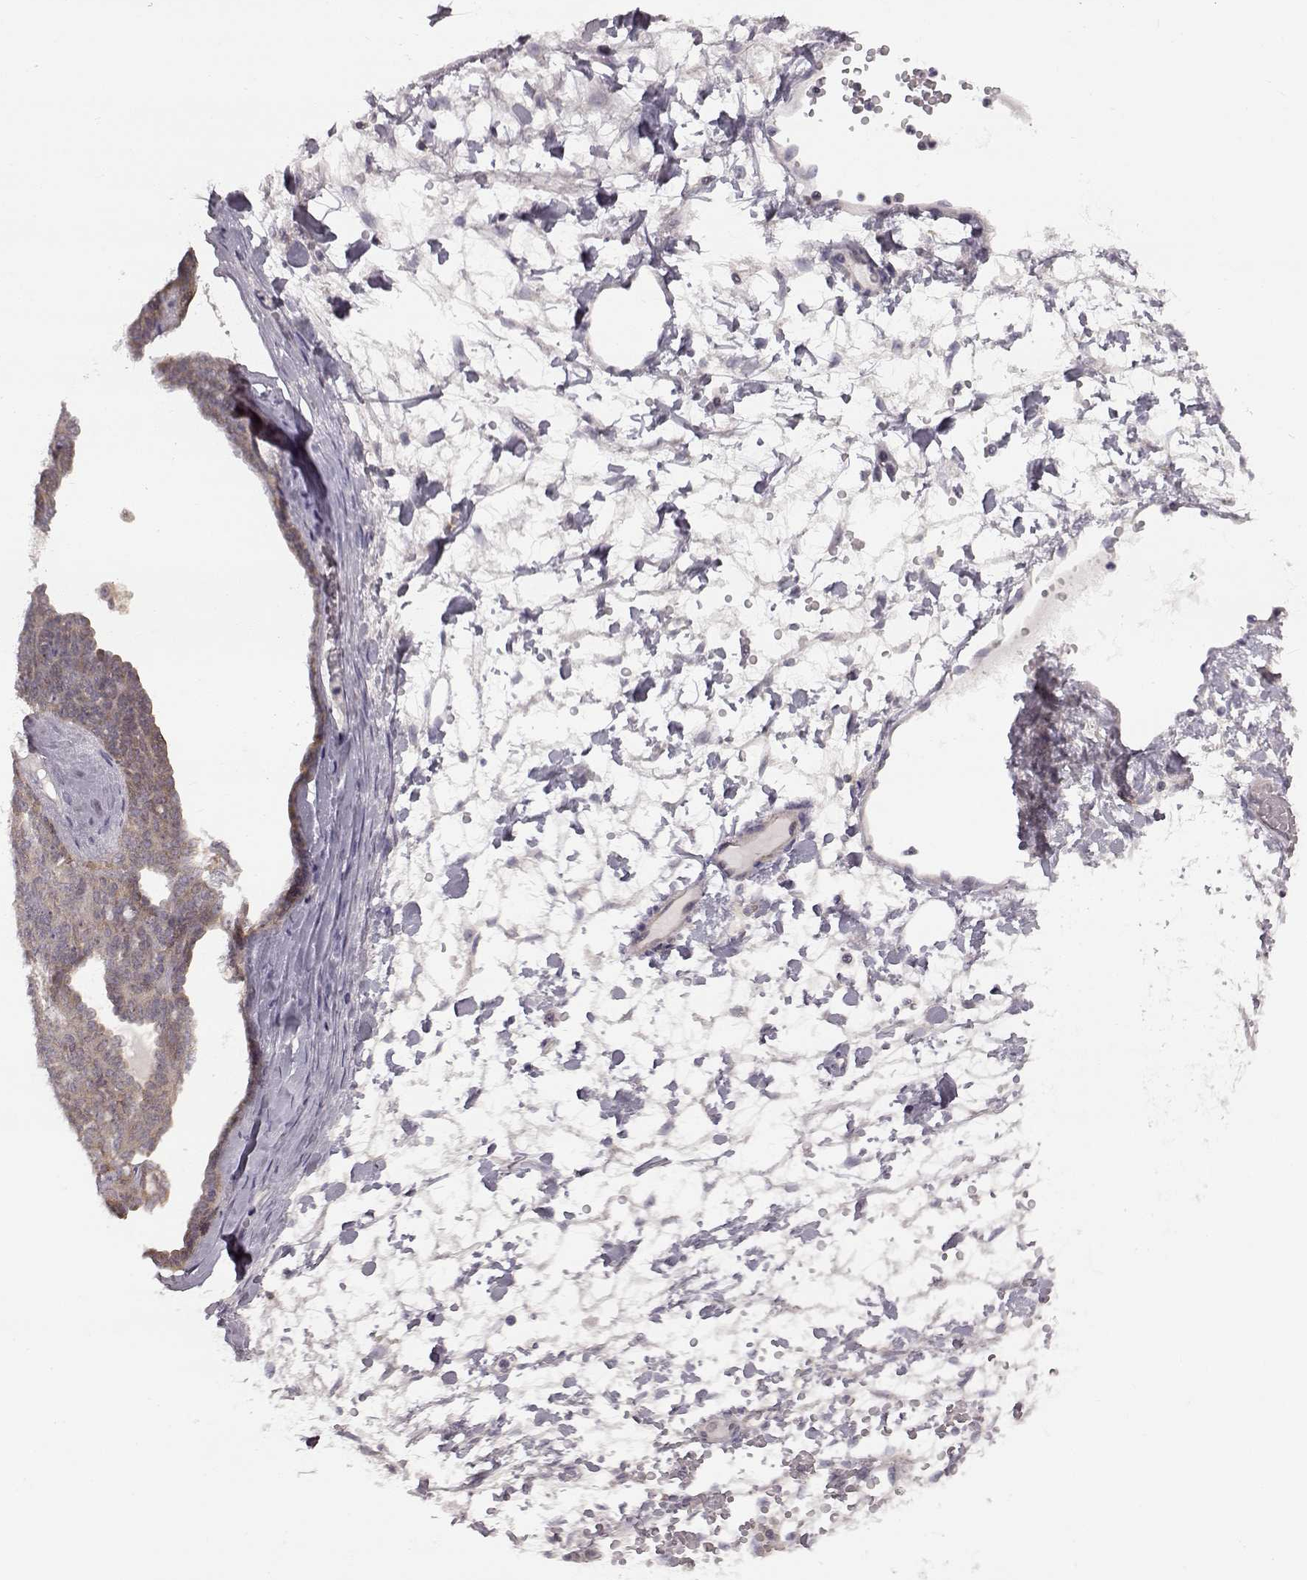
{"staining": {"intensity": "weak", "quantity": ">75%", "location": "cytoplasmic/membranous"}, "tissue": "ovarian cancer", "cell_type": "Tumor cells", "image_type": "cancer", "snomed": [{"axis": "morphology", "description": "Cystadenocarcinoma, serous, NOS"}, {"axis": "topography", "description": "Ovary"}], "caption": "Immunohistochemical staining of ovarian cancer (serous cystadenocarcinoma) reveals weak cytoplasmic/membranous protein expression in about >75% of tumor cells.", "gene": "SPAG17", "patient": {"sex": "female", "age": 71}}